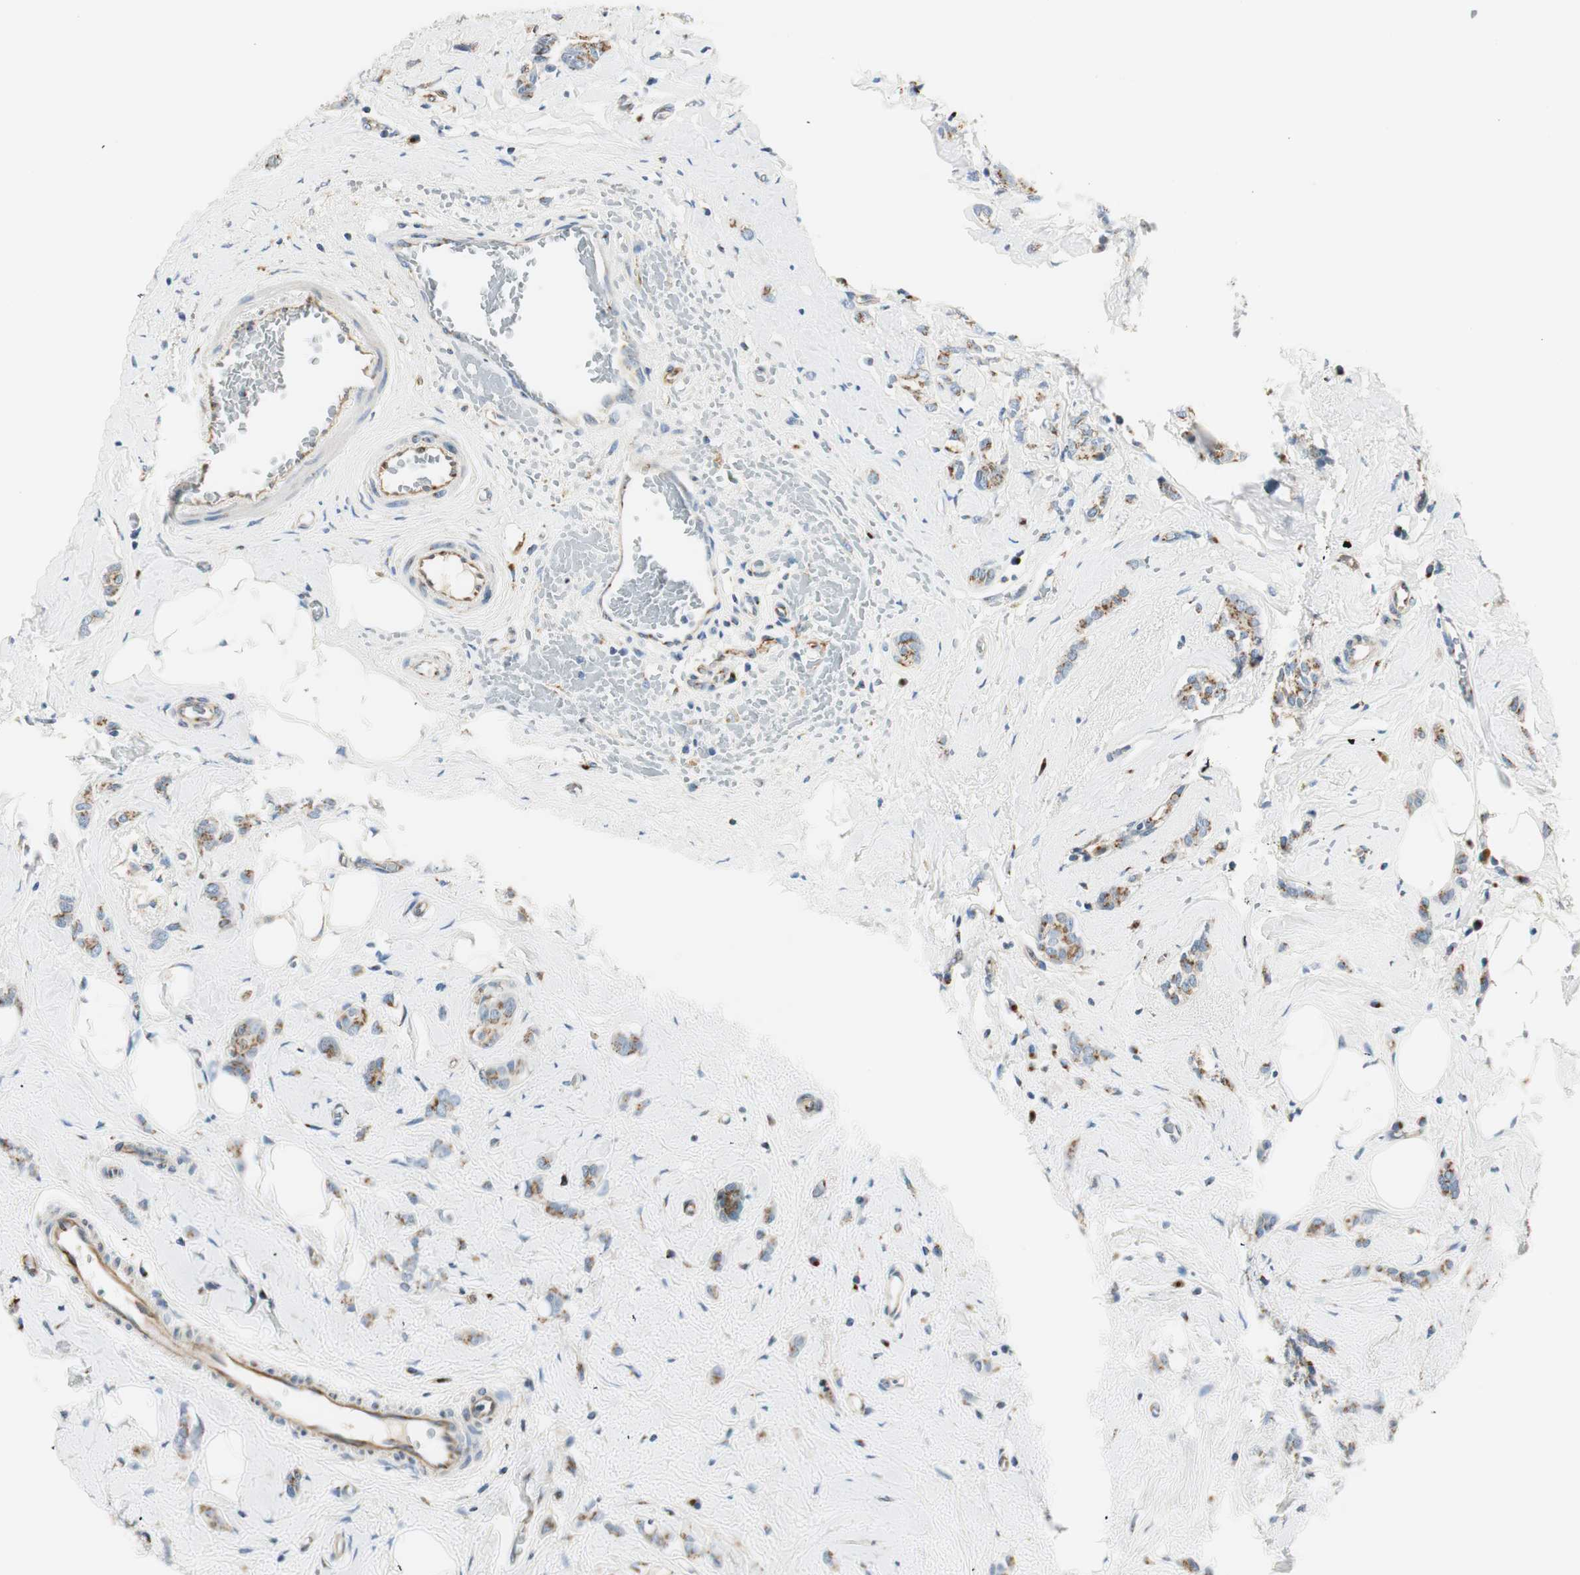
{"staining": {"intensity": "moderate", "quantity": ">75%", "location": "cytoplasmic/membranous"}, "tissue": "breast cancer", "cell_type": "Tumor cells", "image_type": "cancer", "snomed": [{"axis": "morphology", "description": "Lobular carcinoma"}, {"axis": "topography", "description": "Breast"}], "caption": "Brown immunohistochemical staining in breast lobular carcinoma demonstrates moderate cytoplasmic/membranous positivity in about >75% of tumor cells. (DAB IHC, brown staining for protein, blue staining for nuclei).", "gene": "TMF1", "patient": {"sex": "female", "age": 60}}